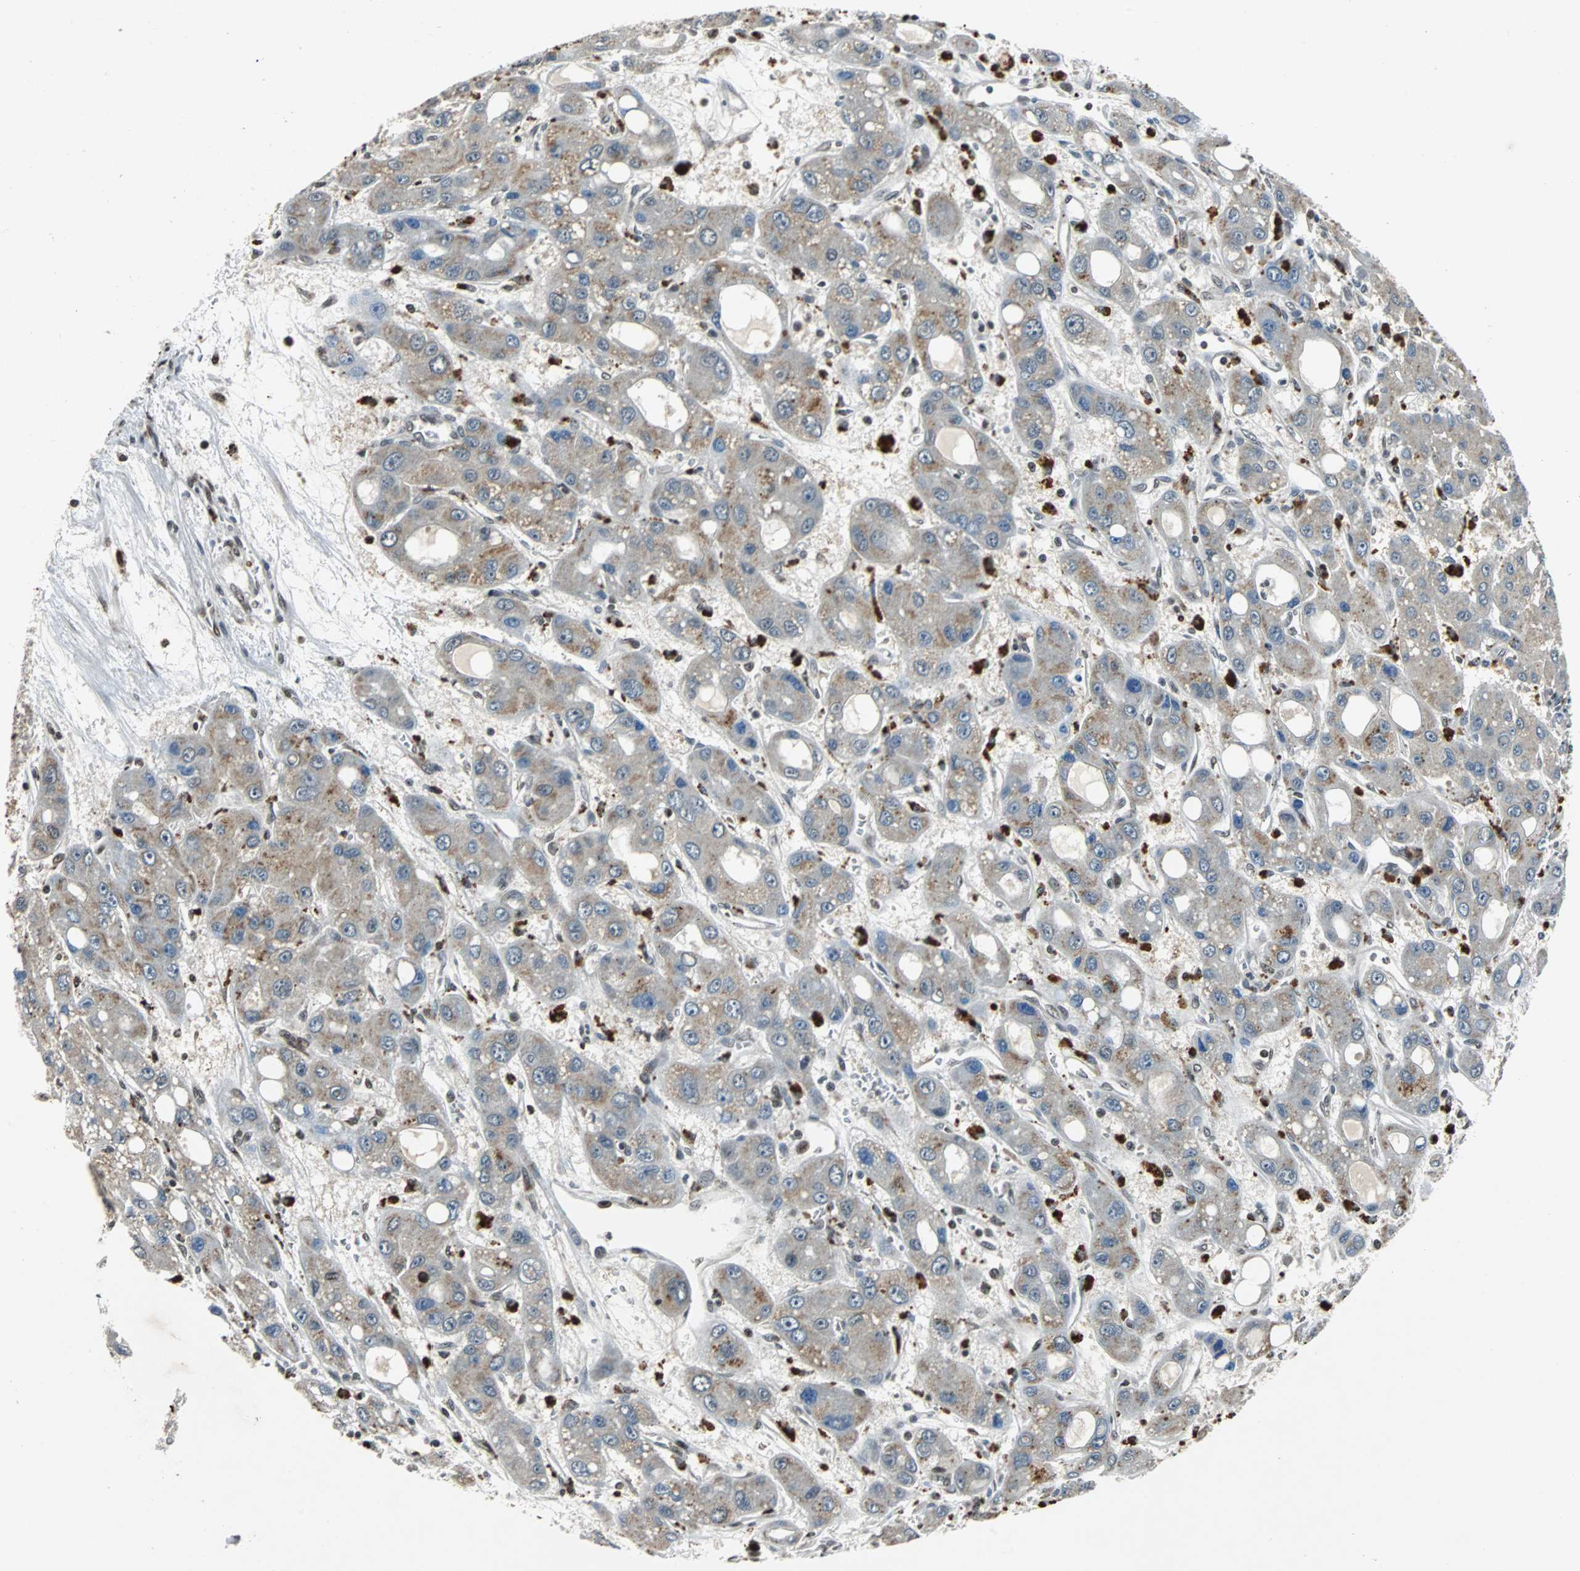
{"staining": {"intensity": "moderate", "quantity": "25%-75%", "location": "cytoplasmic/membranous"}, "tissue": "liver cancer", "cell_type": "Tumor cells", "image_type": "cancer", "snomed": [{"axis": "morphology", "description": "Carcinoma, Hepatocellular, NOS"}, {"axis": "topography", "description": "Liver"}], "caption": "Immunohistochemical staining of liver hepatocellular carcinoma reveals medium levels of moderate cytoplasmic/membranous protein positivity in about 25%-75% of tumor cells.", "gene": "HLX", "patient": {"sex": "male", "age": 55}}